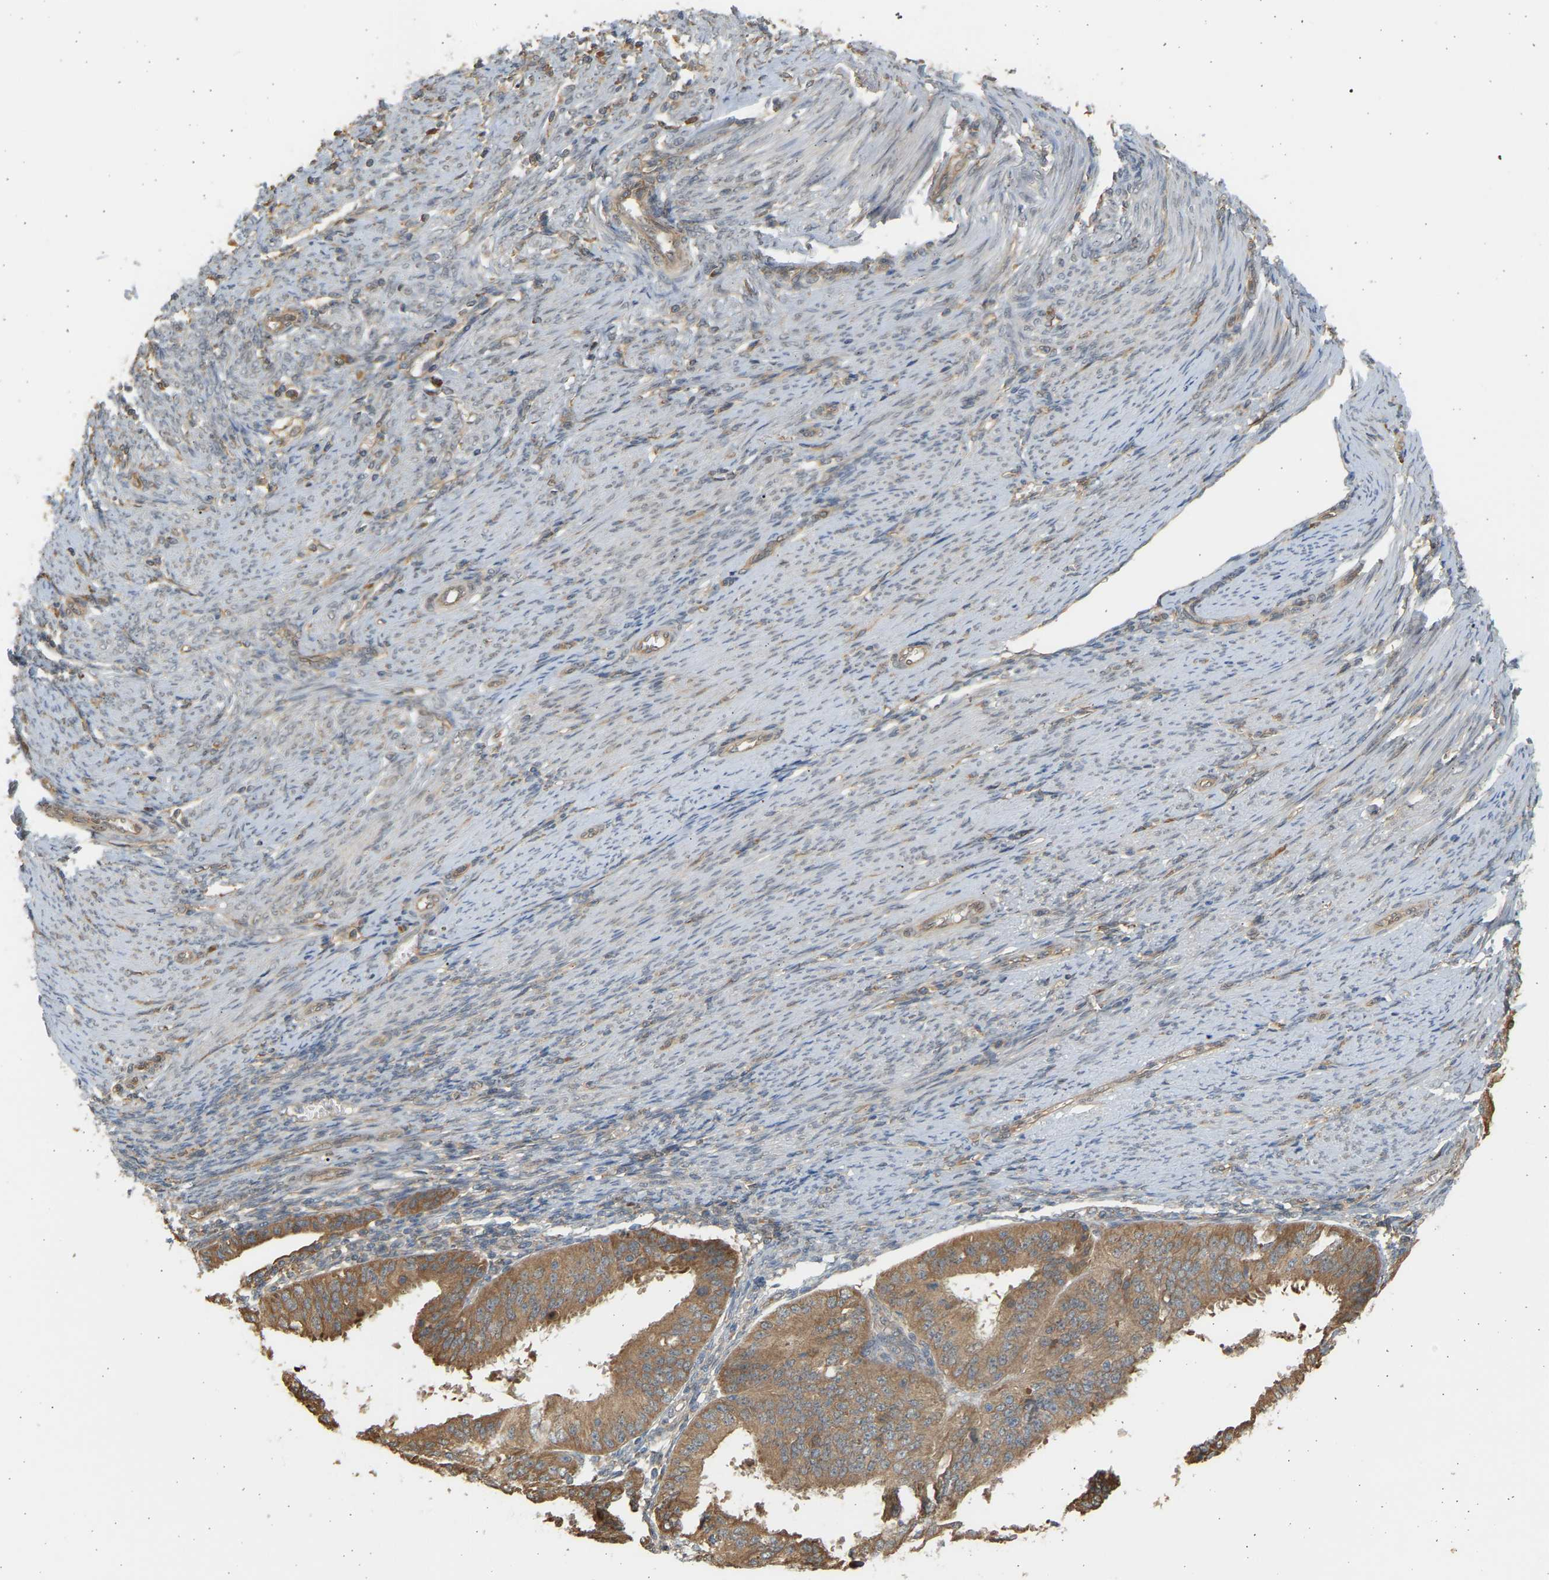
{"staining": {"intensity": "moderate", "quantity": ">75%", "location": "cytoplasmic/membranous"}, "tissue": "endometrial cancer", "cell_type": "Tumor cells", "image_type": "cancer", "snomed": [{"axis": "morphology", "description": "Adenocarcinoma, NOS"}, {"axis": "topography", "description": "Endometrium"}], "caption": "Human endometrial adenocarcinoma stained for a protein (brown) shows moderate cytoplasmic/membranous positive staining in about >75% of tumor cells.", "gene": "B4GALT6", "patient": {"sex": "female", "age": 42}}